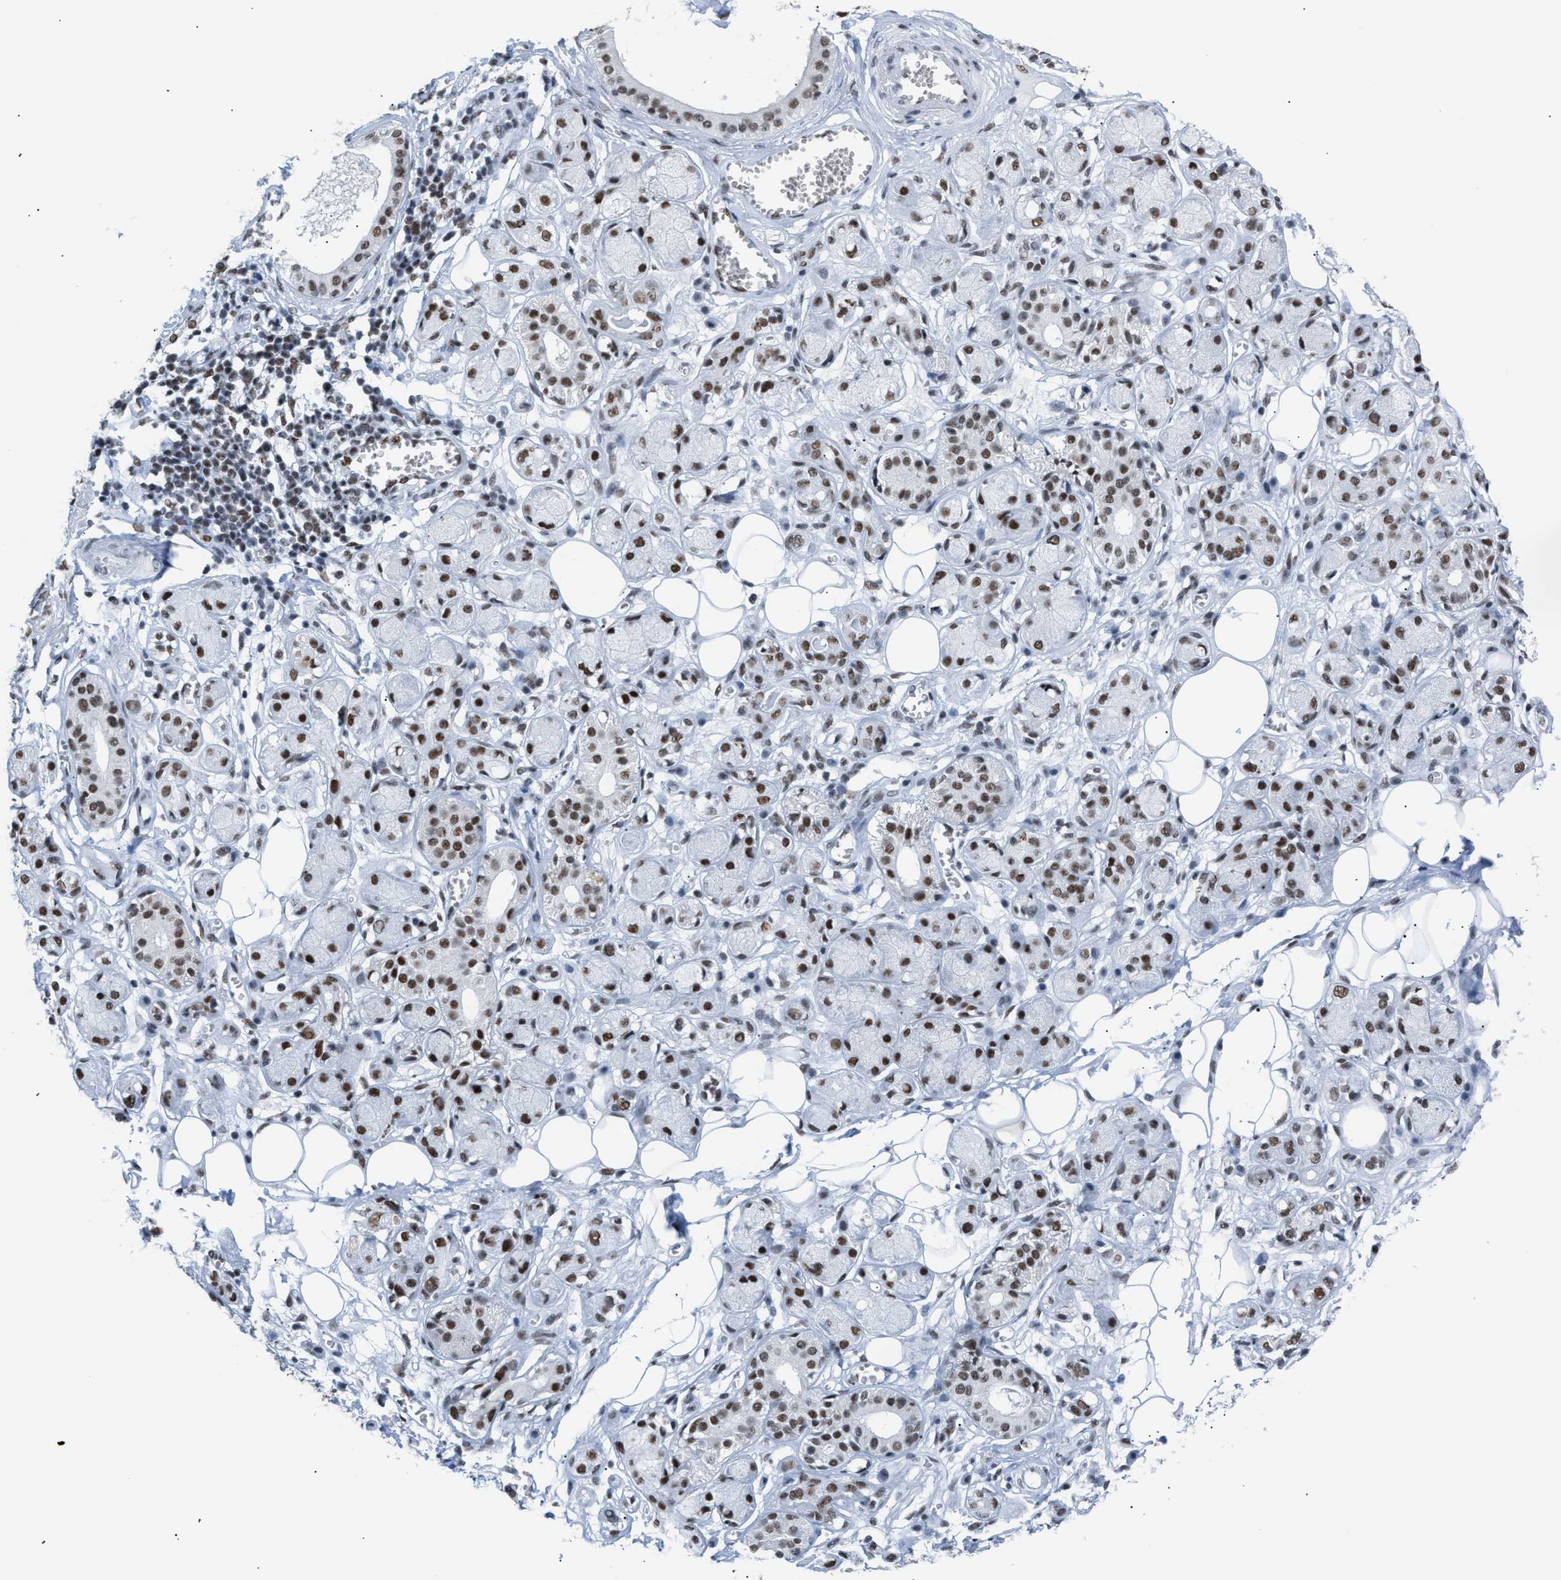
{"staining": {"intensity": "negative", "quantity": "none", "location": "none"}, "tissue": "adipose tissue", "cell_type": "Adipocytes", "image_type": "normal", "snomed": [{"axis": "morphology", "description": "Normal tissue, NOS"}, {"axis": "morphology", "description": "Inflammation, NOS"}, {"axis": "topography", "description": "Salivary gland"}, {"axis": "topography", "description": "Peripheral nerve tissue"}], "caption": "Immunohistochemistry histopathology image of normal adipose tissue: human adipose tissue stained with DAB (3,3'-diaminobenzidine) reveals no significant protein expression in adipocytes. (DAB immunohistochemistry, high magnification).", "gene": "CCAR2", "patient": {"sex": "female", "age": 75}}